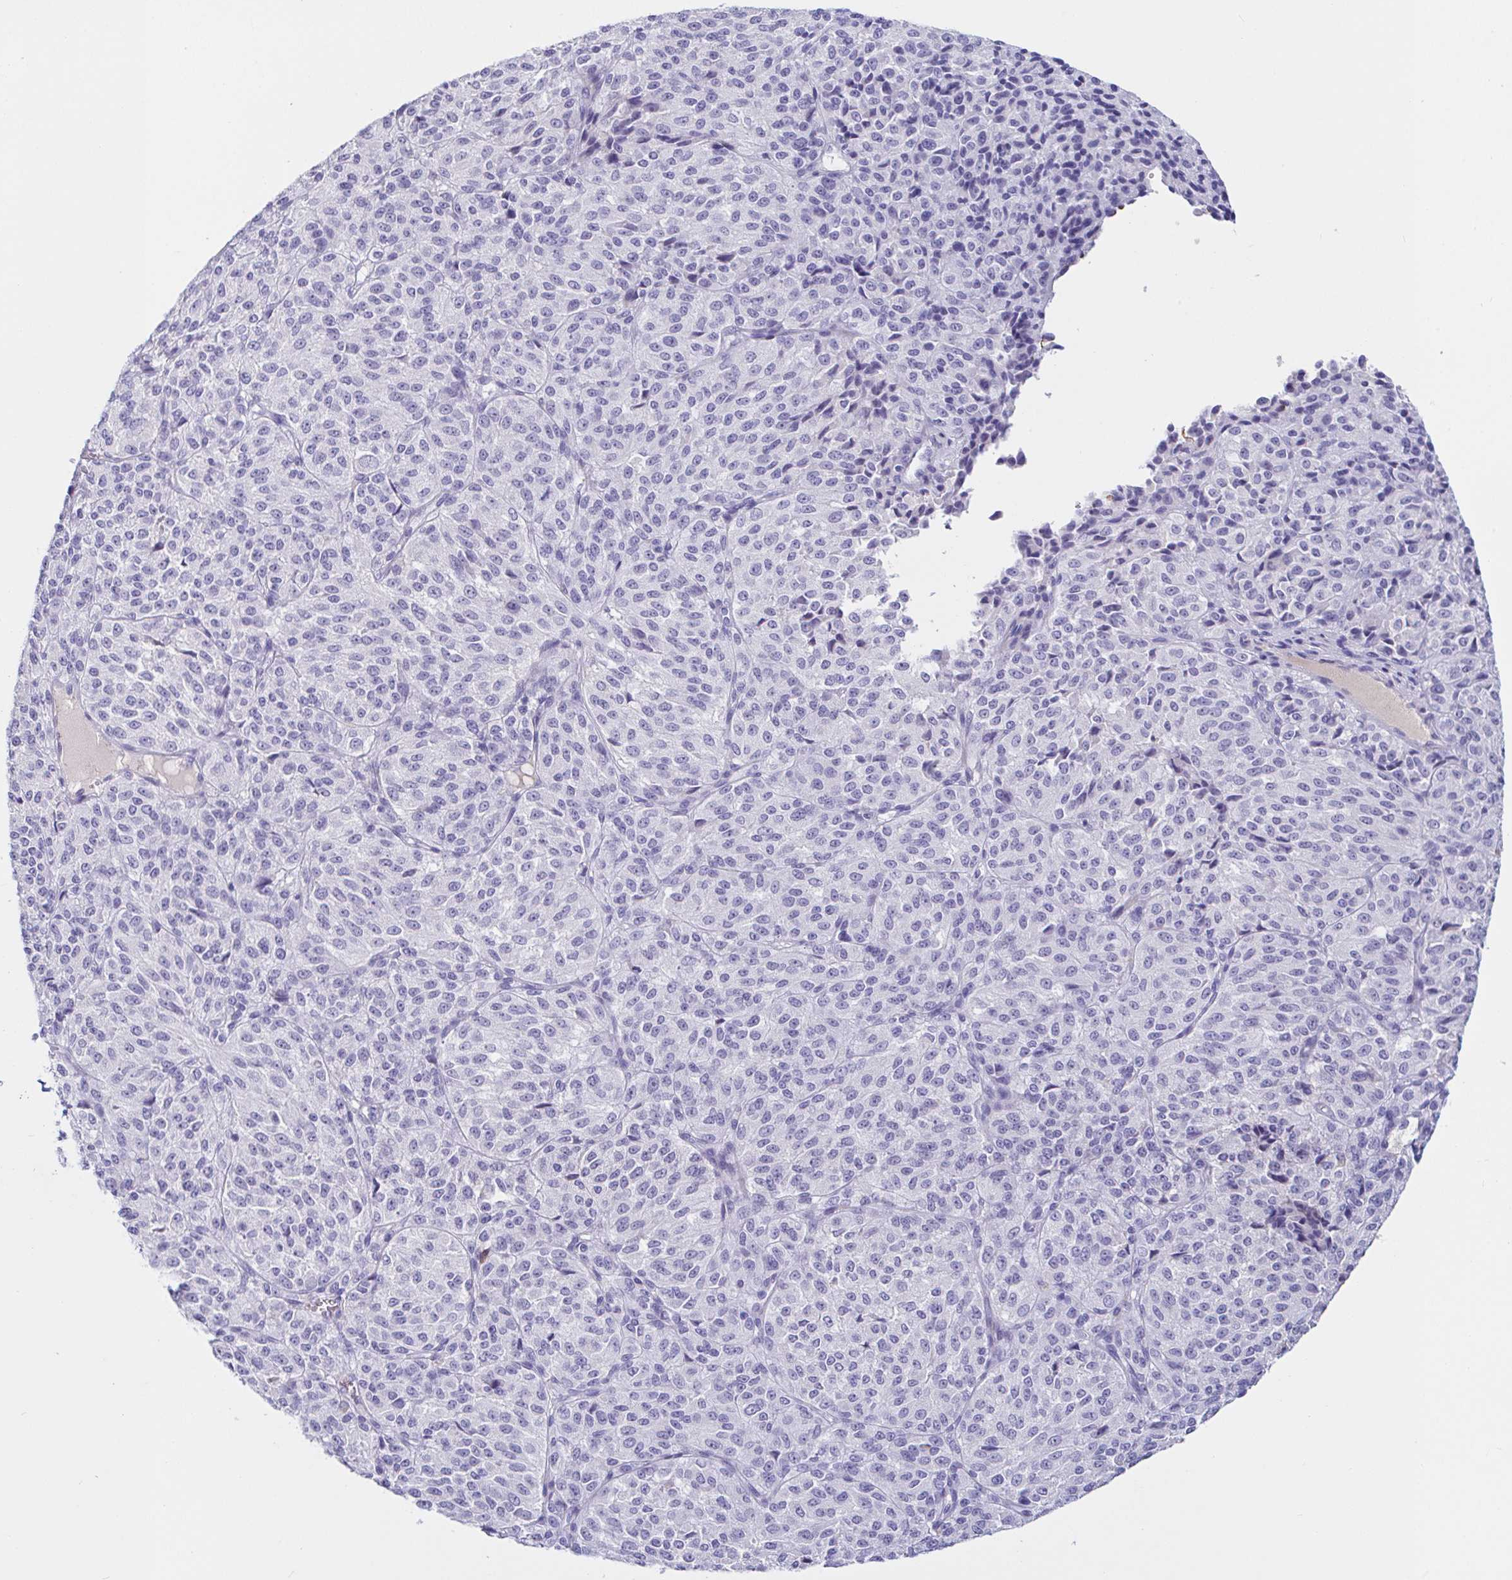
{"staining": {"intensity": "negative", "quantity": "none", "location": "none"}, "tissue": "melanoma", "cell_type": "Tumor cells", "image_type": "cancer", "snomed": [{"axis": "morphology", "description": "Malignant melanoma, Metastatic site"}, {"axis": "topography", "description": "Brain"}], "caption": "An immunohistochemistry micrograph of malignant melanoma (metastatic site) is shown. There is no staining in tumor cells of malignant melanoma (metastatic site).", "gene": "SAA4", "patient": {"sex": "female", "age": 56}}